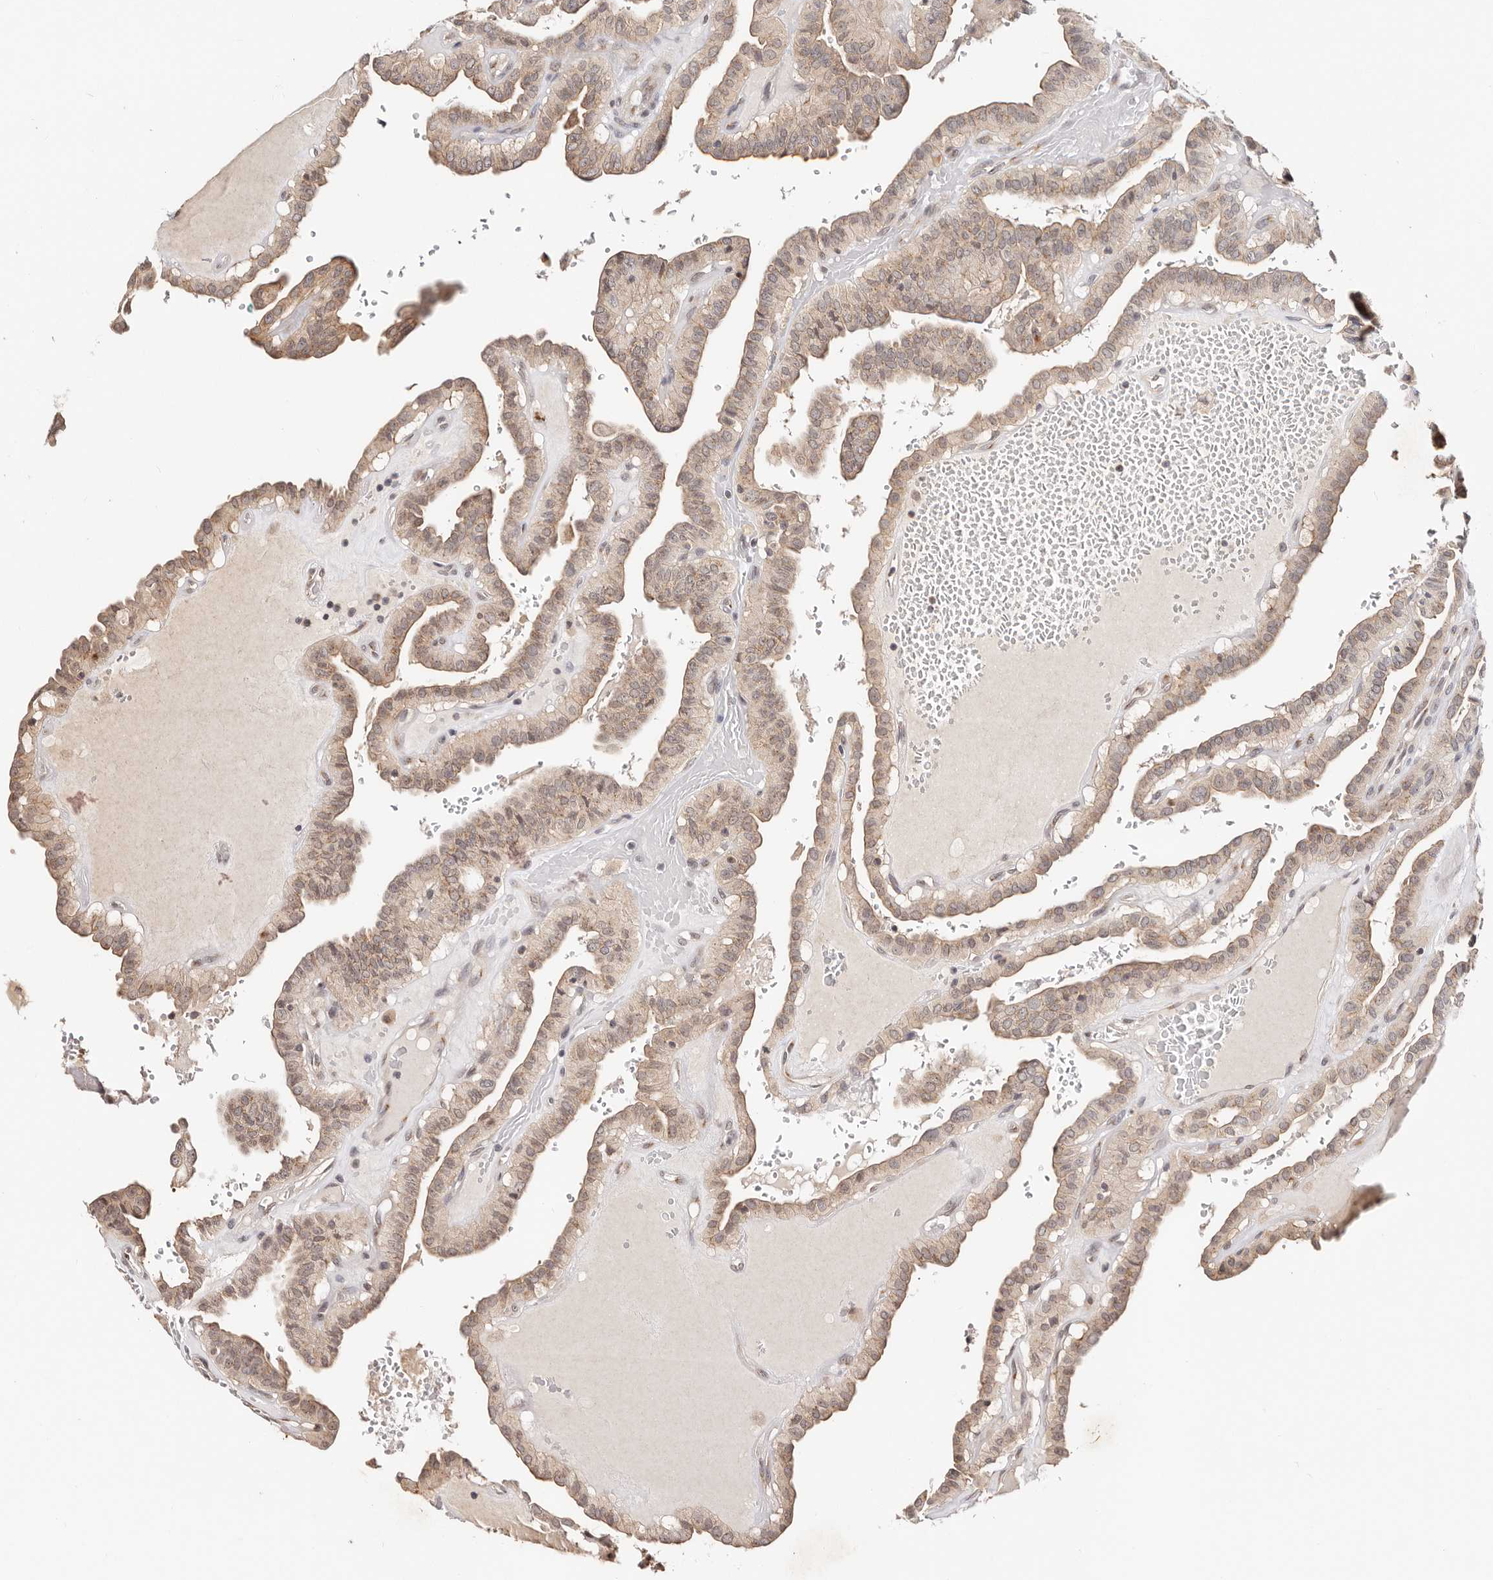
{"staining": {"intensity": "weak", "quantity": ">75%", "location": "cytoplasmic/membranous"}, "tissue": "thyroid cancer", "cell_type": "Tumor cells", "image_type": "cancer", "snomed": [{"axis": "morphology", "description": "Papillary adenocarcinoma, NOS"}, {"axis": "topography", "description": "Thyroid gland"}], "caption": "Thyroid cancer stained for a protein reveals weak cytoplasmic/membranous positivity in tumor cells.", "gene": "VIPAS39", "patient": {"sex": "male", "age": 77}}